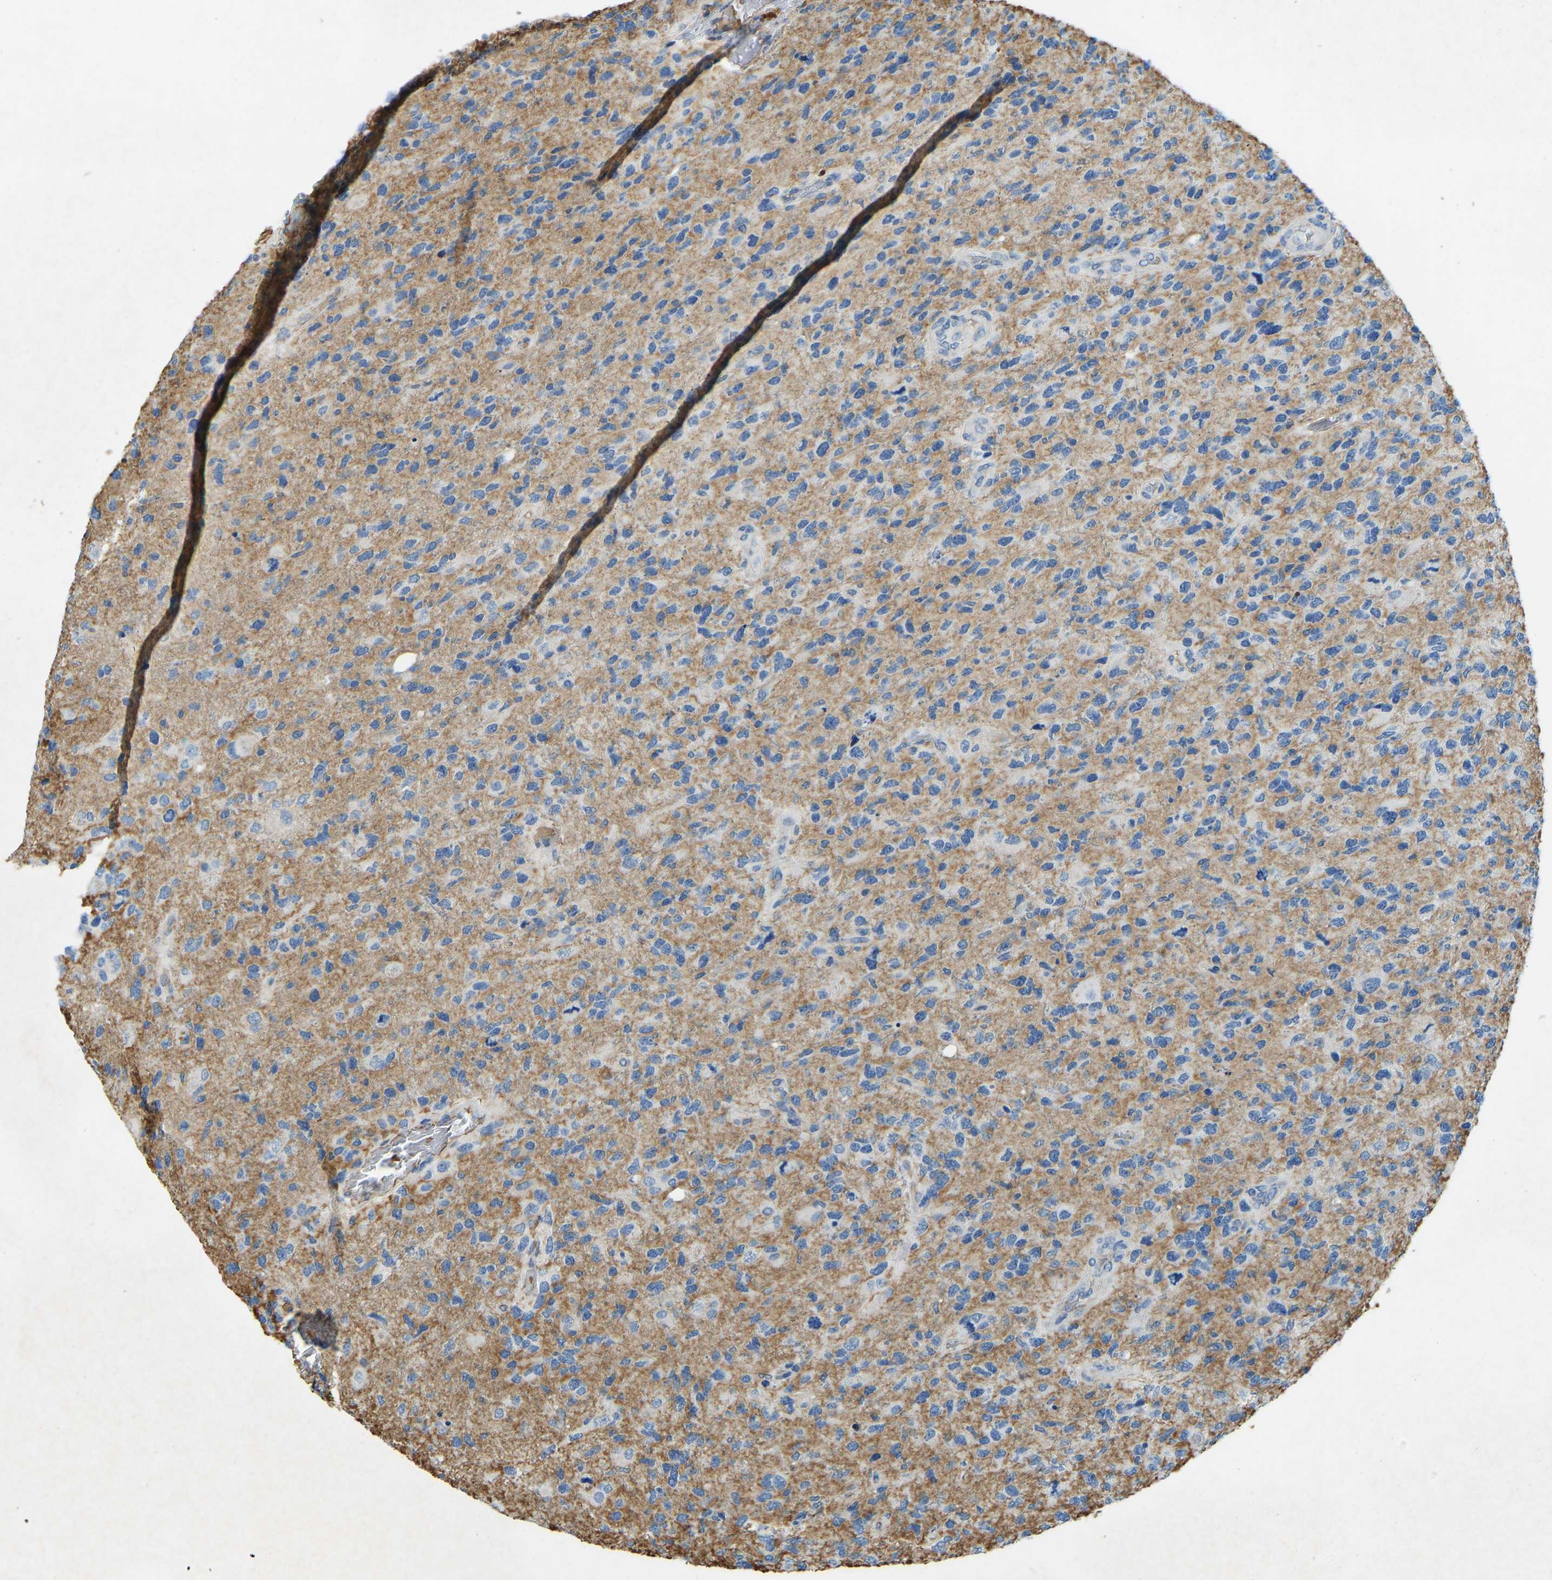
{"staining": {"intensity": "negative", "quantity": "none", "location": "none"}, "tissue": "glioma", "cell_type": "Tumor cells", "image_type": "cancer", "snomed": [{"axis": "morphology", "description": "Glioma, malignant, High grade"}, {"axis": "topography", "description": "Brain"}], "caption": "Glioma was stained to show a protein in brown. There is no significant positivity in tumor cells.", "gene": "THBS4", "patient": {"sex": "female", "age": 58}}